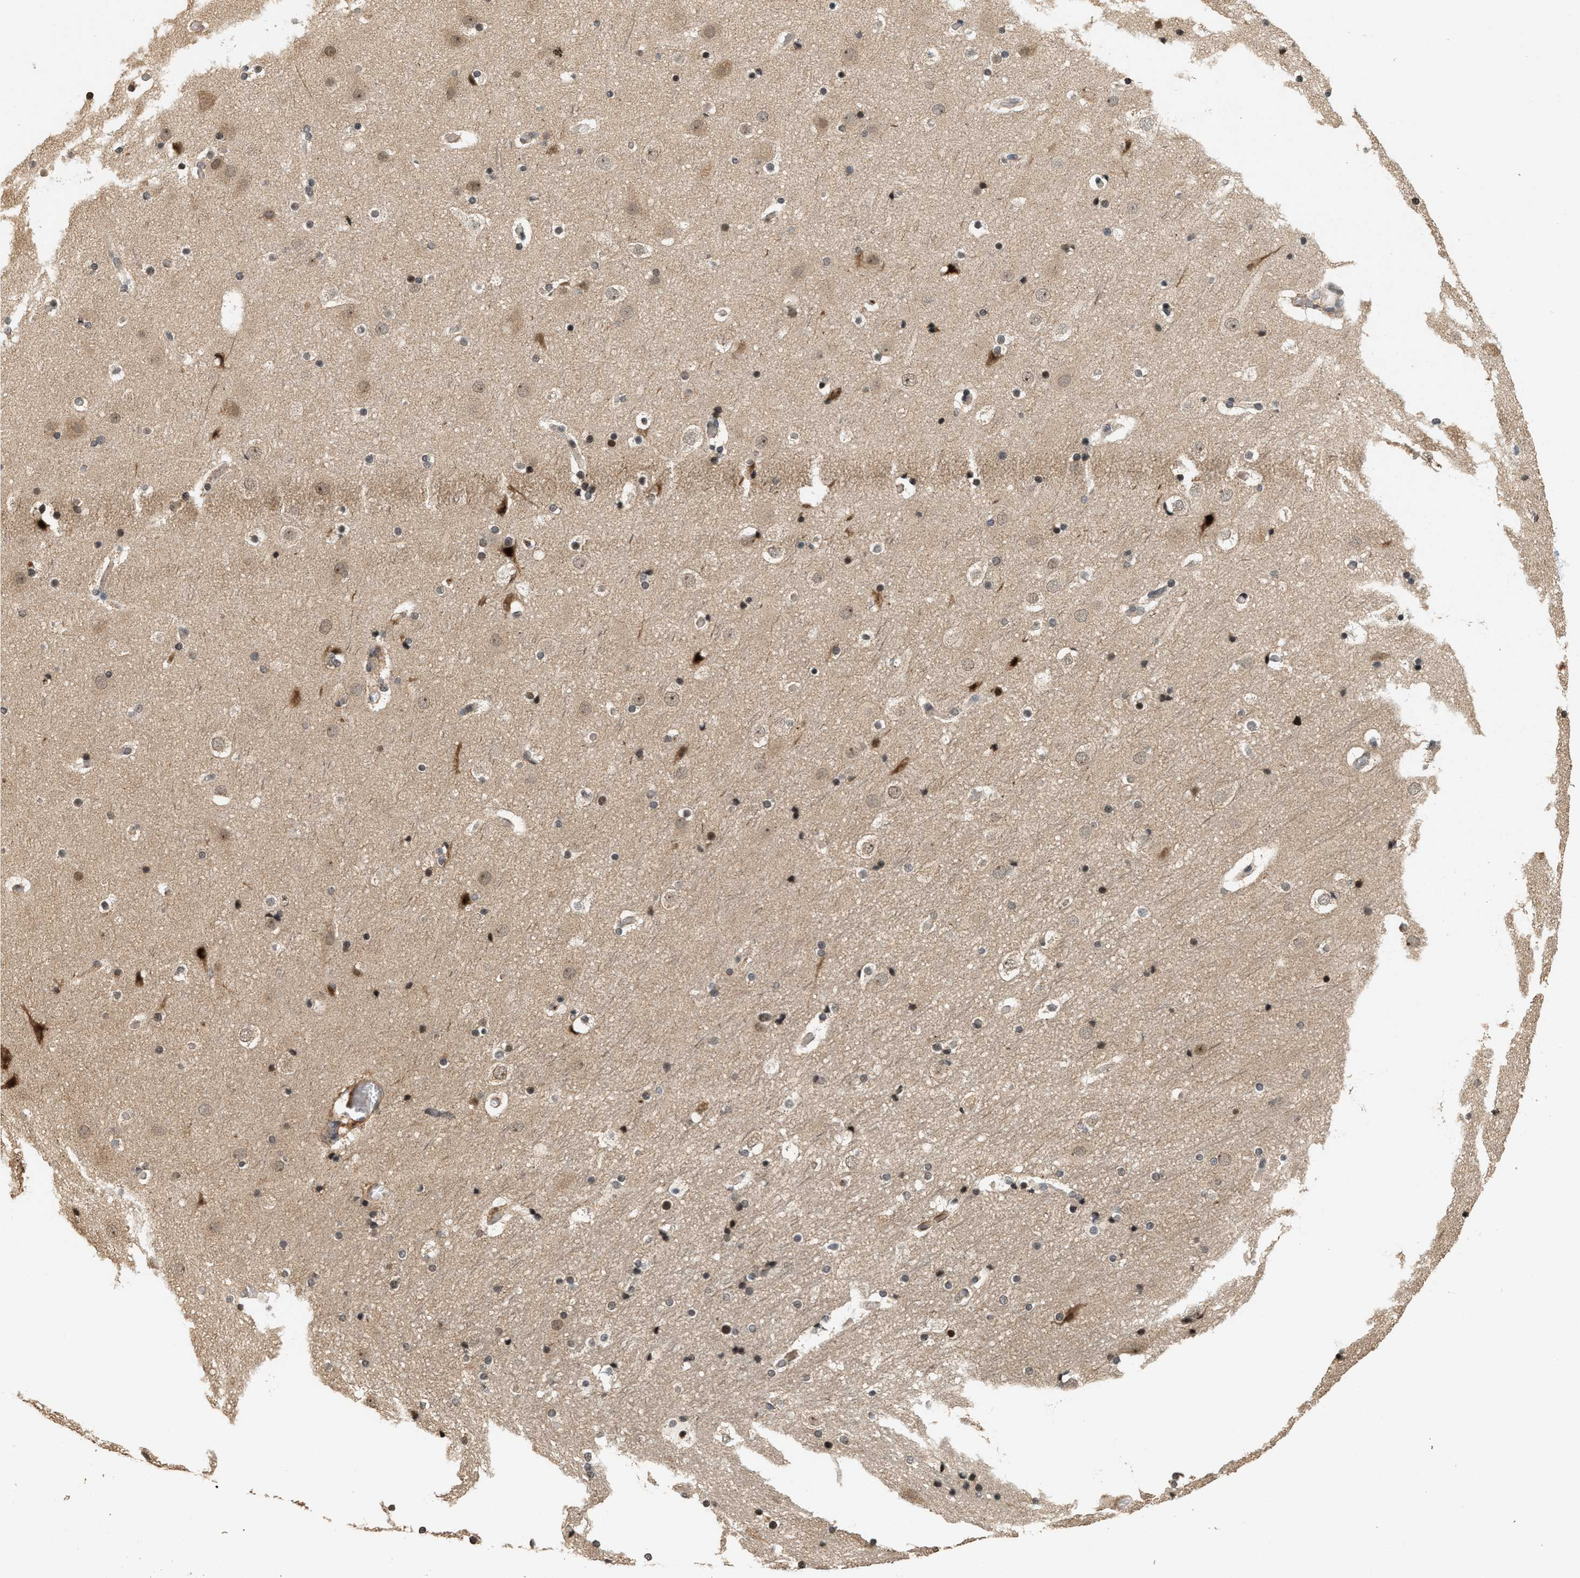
{"staining": {"intensity": "moderate", "quantity": "25%-75%", "location": "cytoplasmic/membranous"}, "tissue": "cerebral cortex", "cell_type": "Endothelial cells", "image_type": "normal", "snomed": [{"axis": "morphology", "description": "Normal tissue, NOS"}, {"axis": "topography", "description": "Cerebral cortex"}], "caption": "Protein staining of unremarkable cerebral cortex demonstrates moderate cytoplasmic/membranous positivity in approximately 25%-75% of endothelial cells.", "gene": "ELP2", "patient": {"sex": "male", "age": 57}}